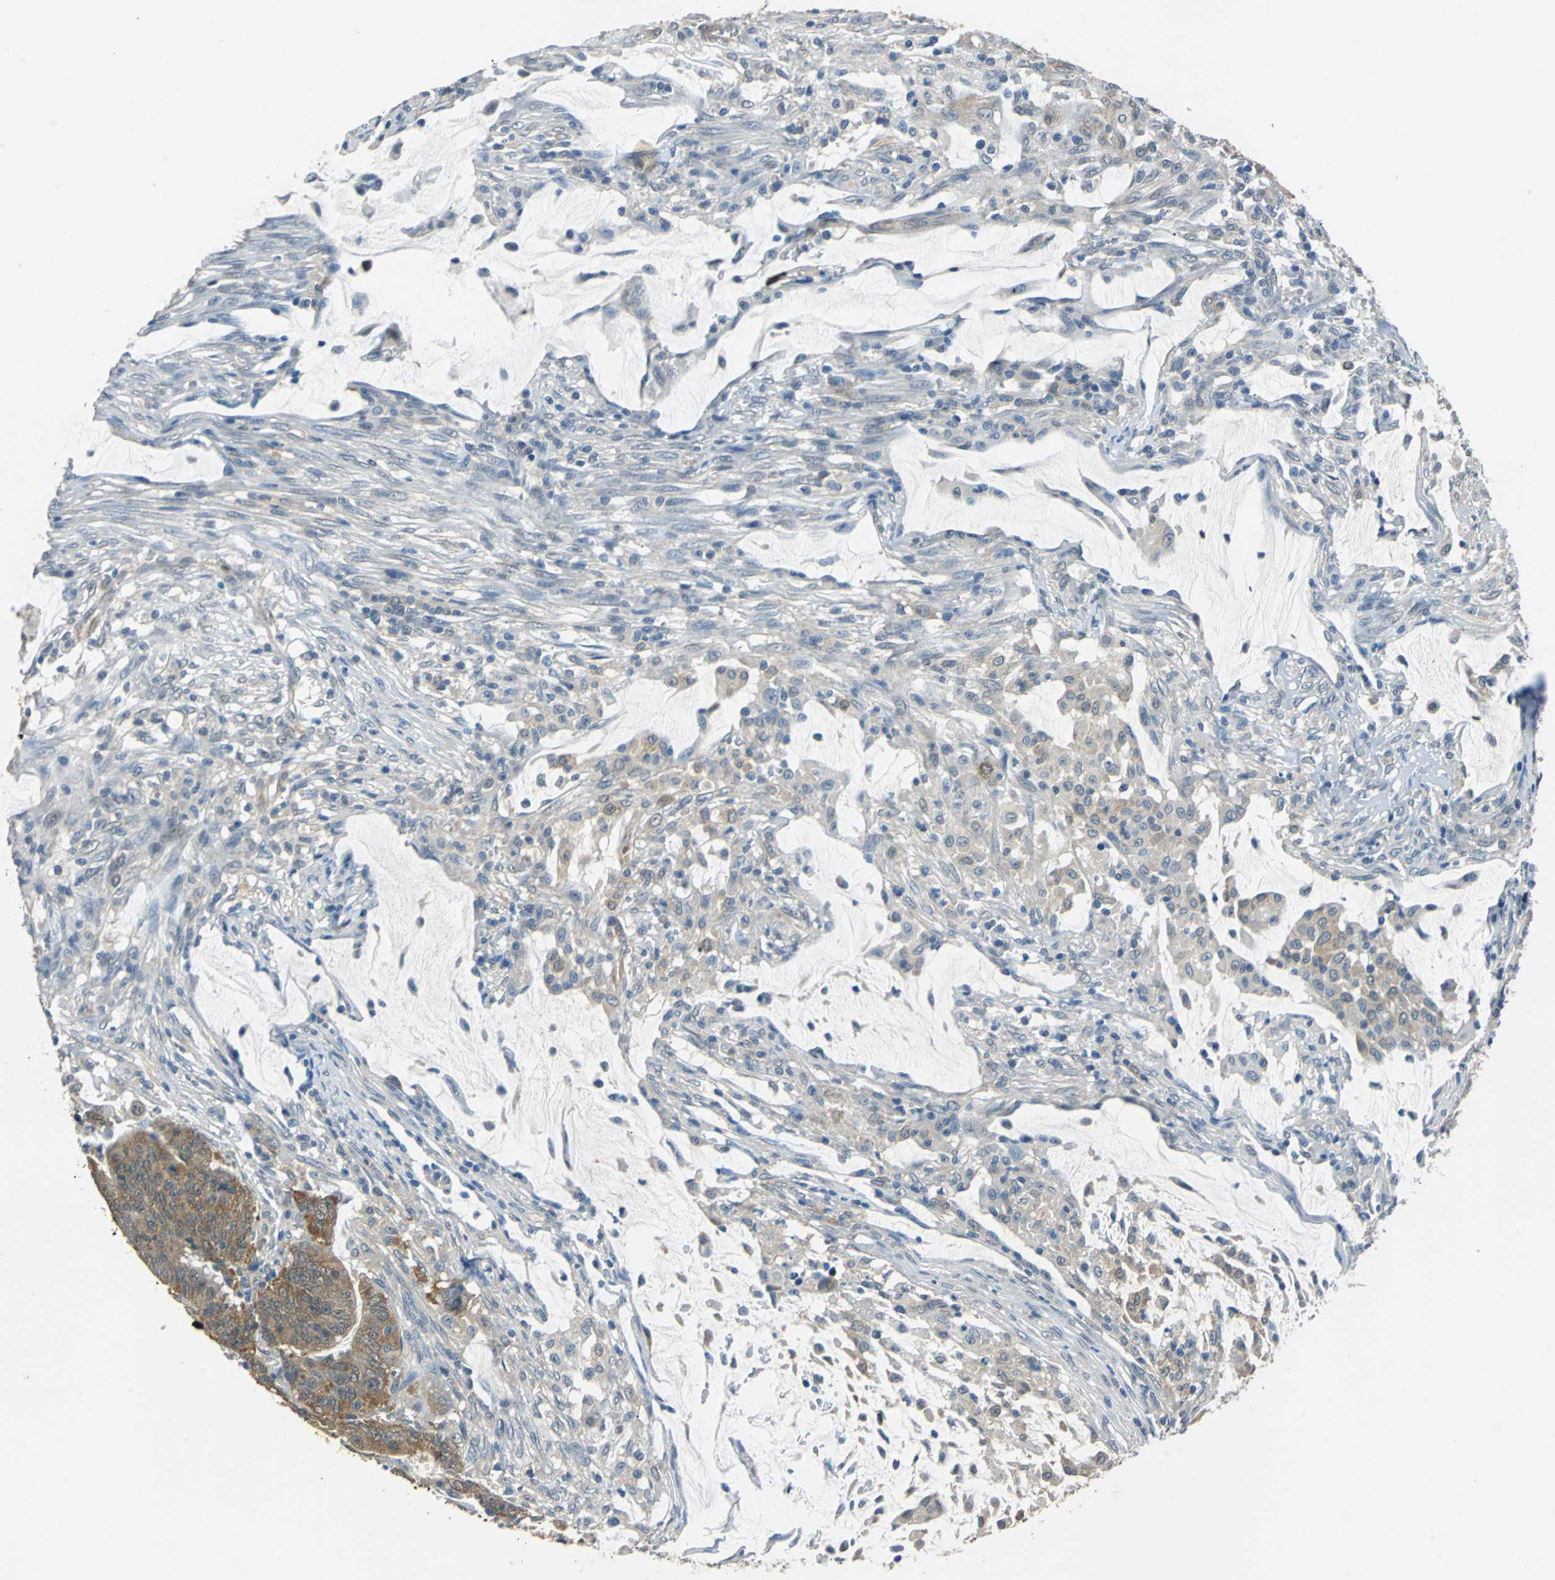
{"staining": {"intensity": "moderate", "quantity": ">75%", "location": "cytoplasmic/membranous"}, "tissue": "colorectal cancer", "cell_type": "Tumor cells", "image_type": "cancer", "snomed": [{"axis": "morphology", "description": "Adenocarcinoma, NOS"}, {"axis": "topography", "description": "Colon"}], "caption": "Brown immunohistochemical staining in colorectal adenocarcinoma reveals moderate cytoplasmic/membranous staining in approximately >75% of tumor cells. (Brightfield microscopy of DAB IHC at high magnification).", "gene": "FKBP4", "patient": {"sex": "male", "age": 45}}